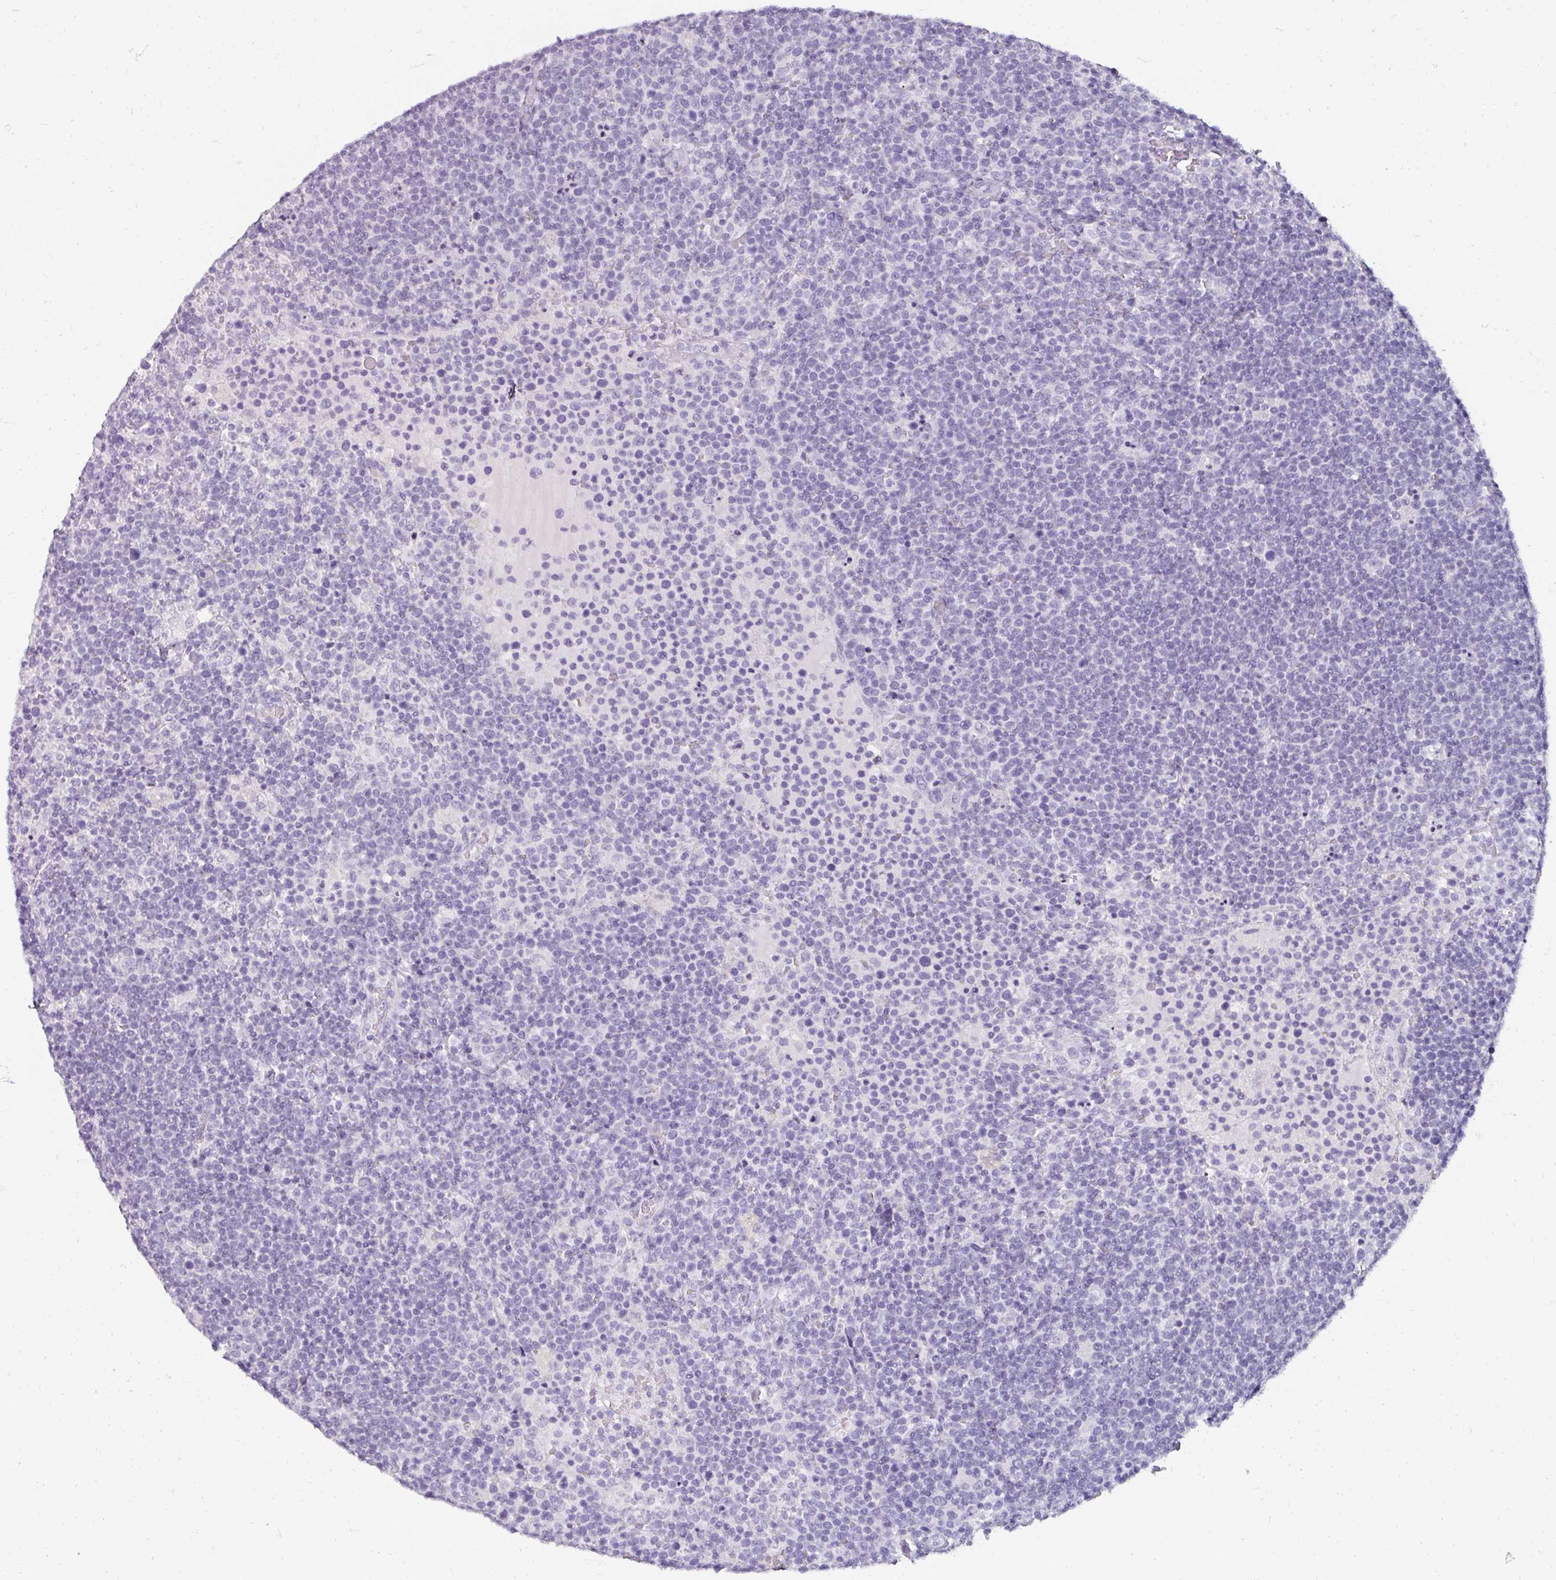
{"staining": {"intensity": "negative", "quantity": "none", "location": "none"}, "tissue": "lymphoma", "cell_type": "Tumor cells", "image_type": "cancer", "snomed": [{"axis": "morphology", "description": "Malignant lymphoma, non-Hodgkin's type, High grade"}, {"axis": "topography", "description": "Lymph node"}], "caption": "DAB immunohistochemical staining of lymphoma exhibits no significant positivity in tumor cells.", "gene": "REG3G", "patient": {"sex": "male", "age": 61}}